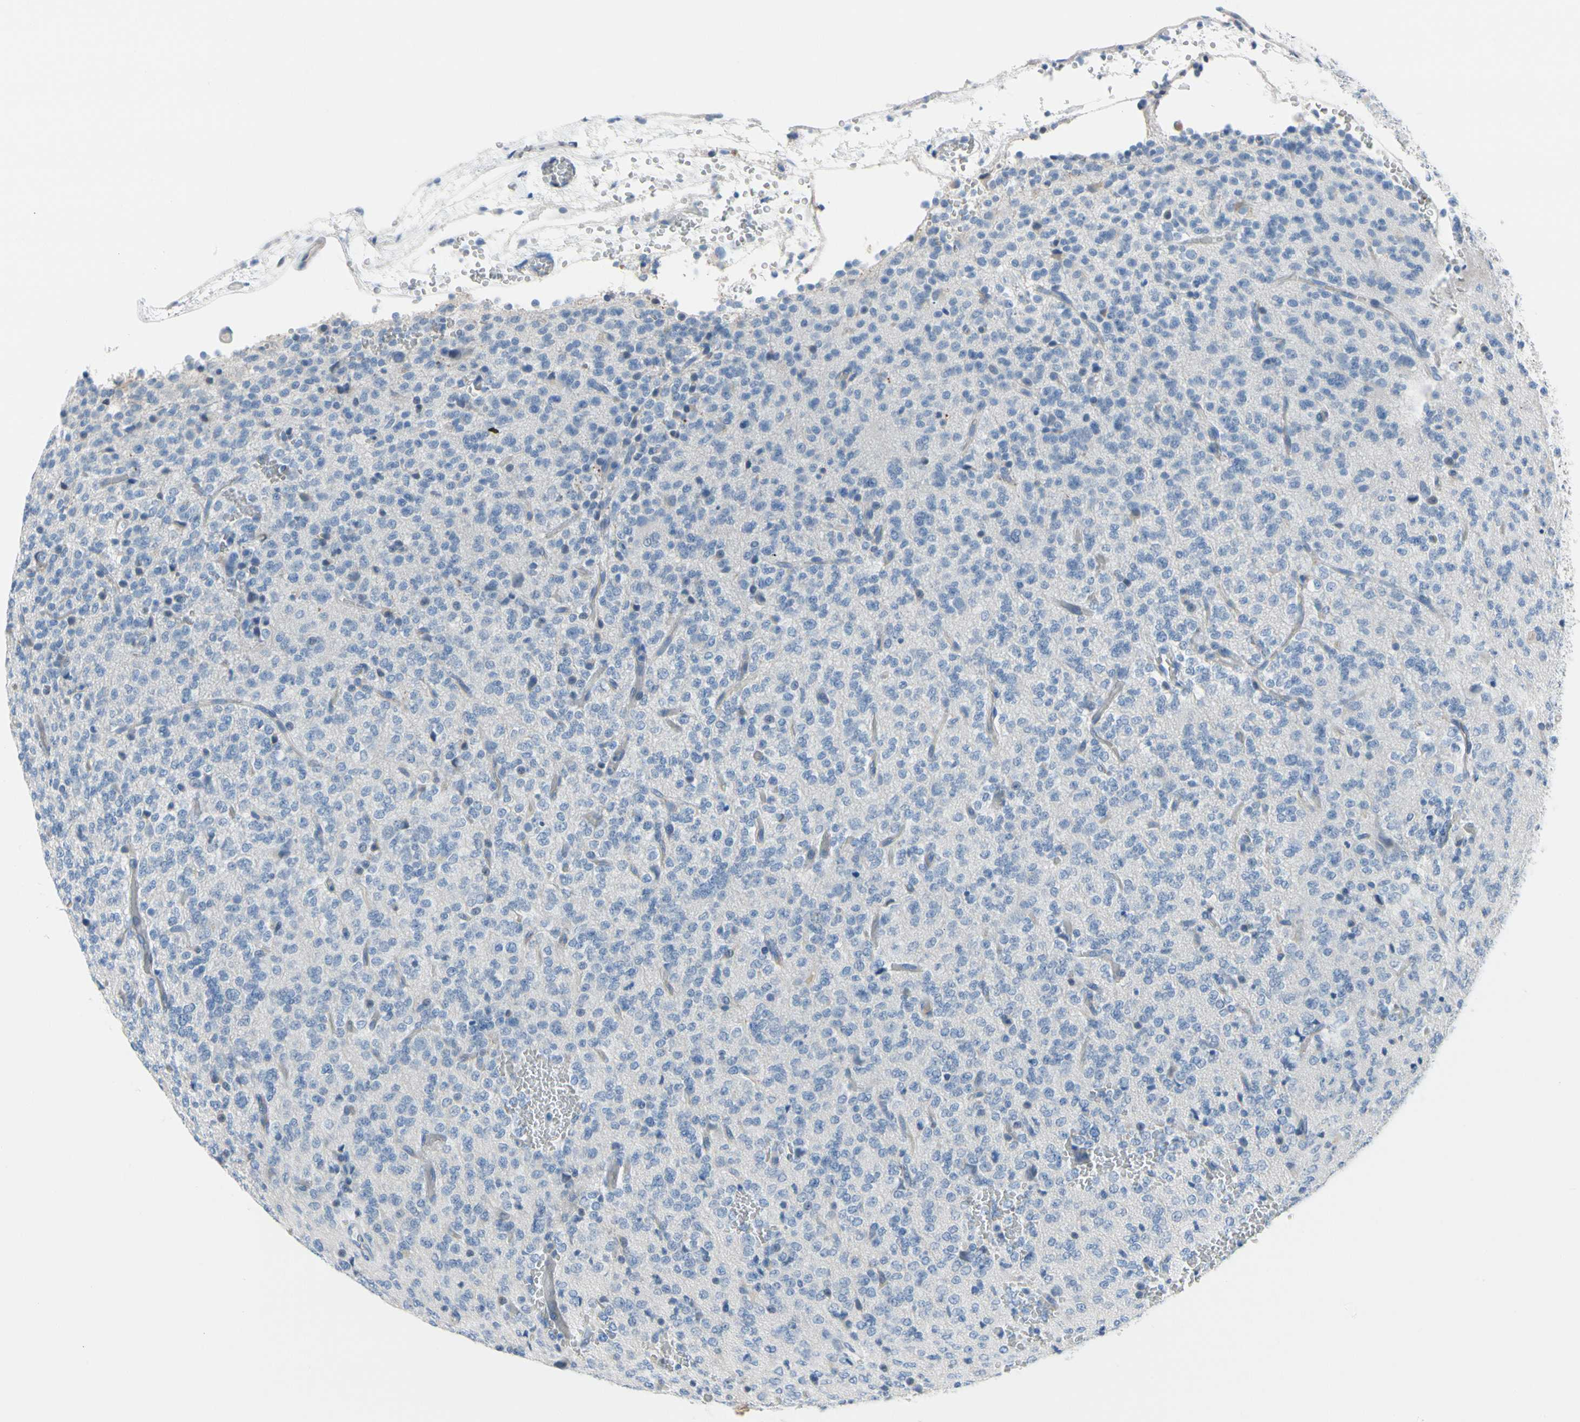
{"staining": {"intensity": "negative", "quantity": "none", "location": "none"}, "tissue": "glioma", "cell_type": "Tumor cells", "image_type": "cancer", "snomed": [{"axis": "morphology", "description": "Glioma, malignant, Low grade"}, {"axis": "topography", "description": "Brain"}], "caption": "Human malignant glioma (low-grade) stained for a protein using IHC displays no expression in tumor cells.", "gene": "MUC5B", "patient": {"sex": "male", "age": 38}}